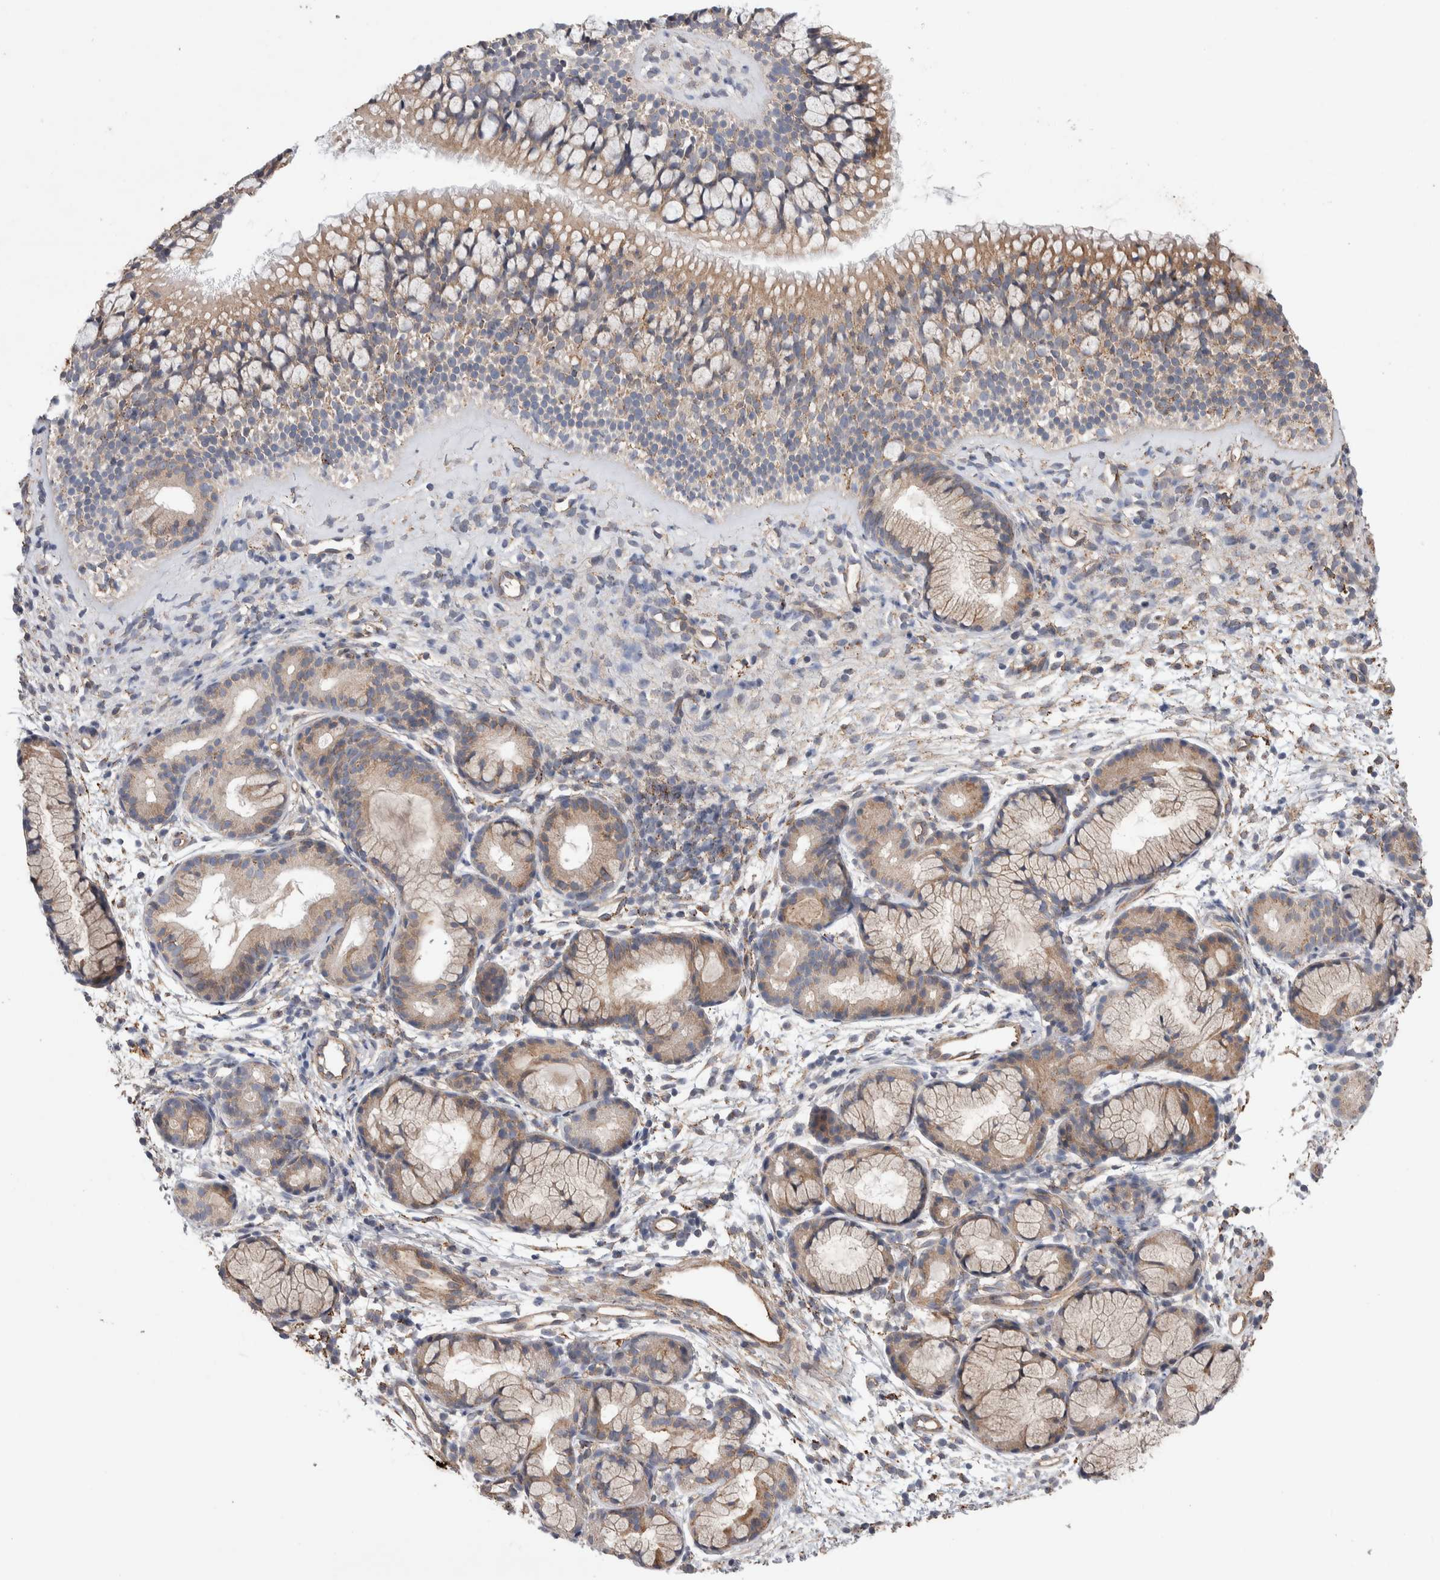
{"staining": {"intensity": "weak", "quantity": "<25%", "location": "cytoplasmic/membranous"}, "tissue": "nasopharynx", "cell_type": "Respiratory epithelial cells", "image_type": "normal", "snomed": [{"axis": "morphology", "description": "Normal tissue, NOS"}, {"axis": "morphology", "description": "Inflammation, NOS"}, {"axis": "topography", "description": "Nasopharynx"}], "caption": "Protein analysis of benign nasopharynx reveals no significant expression in respiratory epithelial cells. (DAB (3,3'-diaminobenzidine) immunohistochemistry, high magnification).", "gene": "GCNA", "patient": {"sex": "female", "age": 19}}